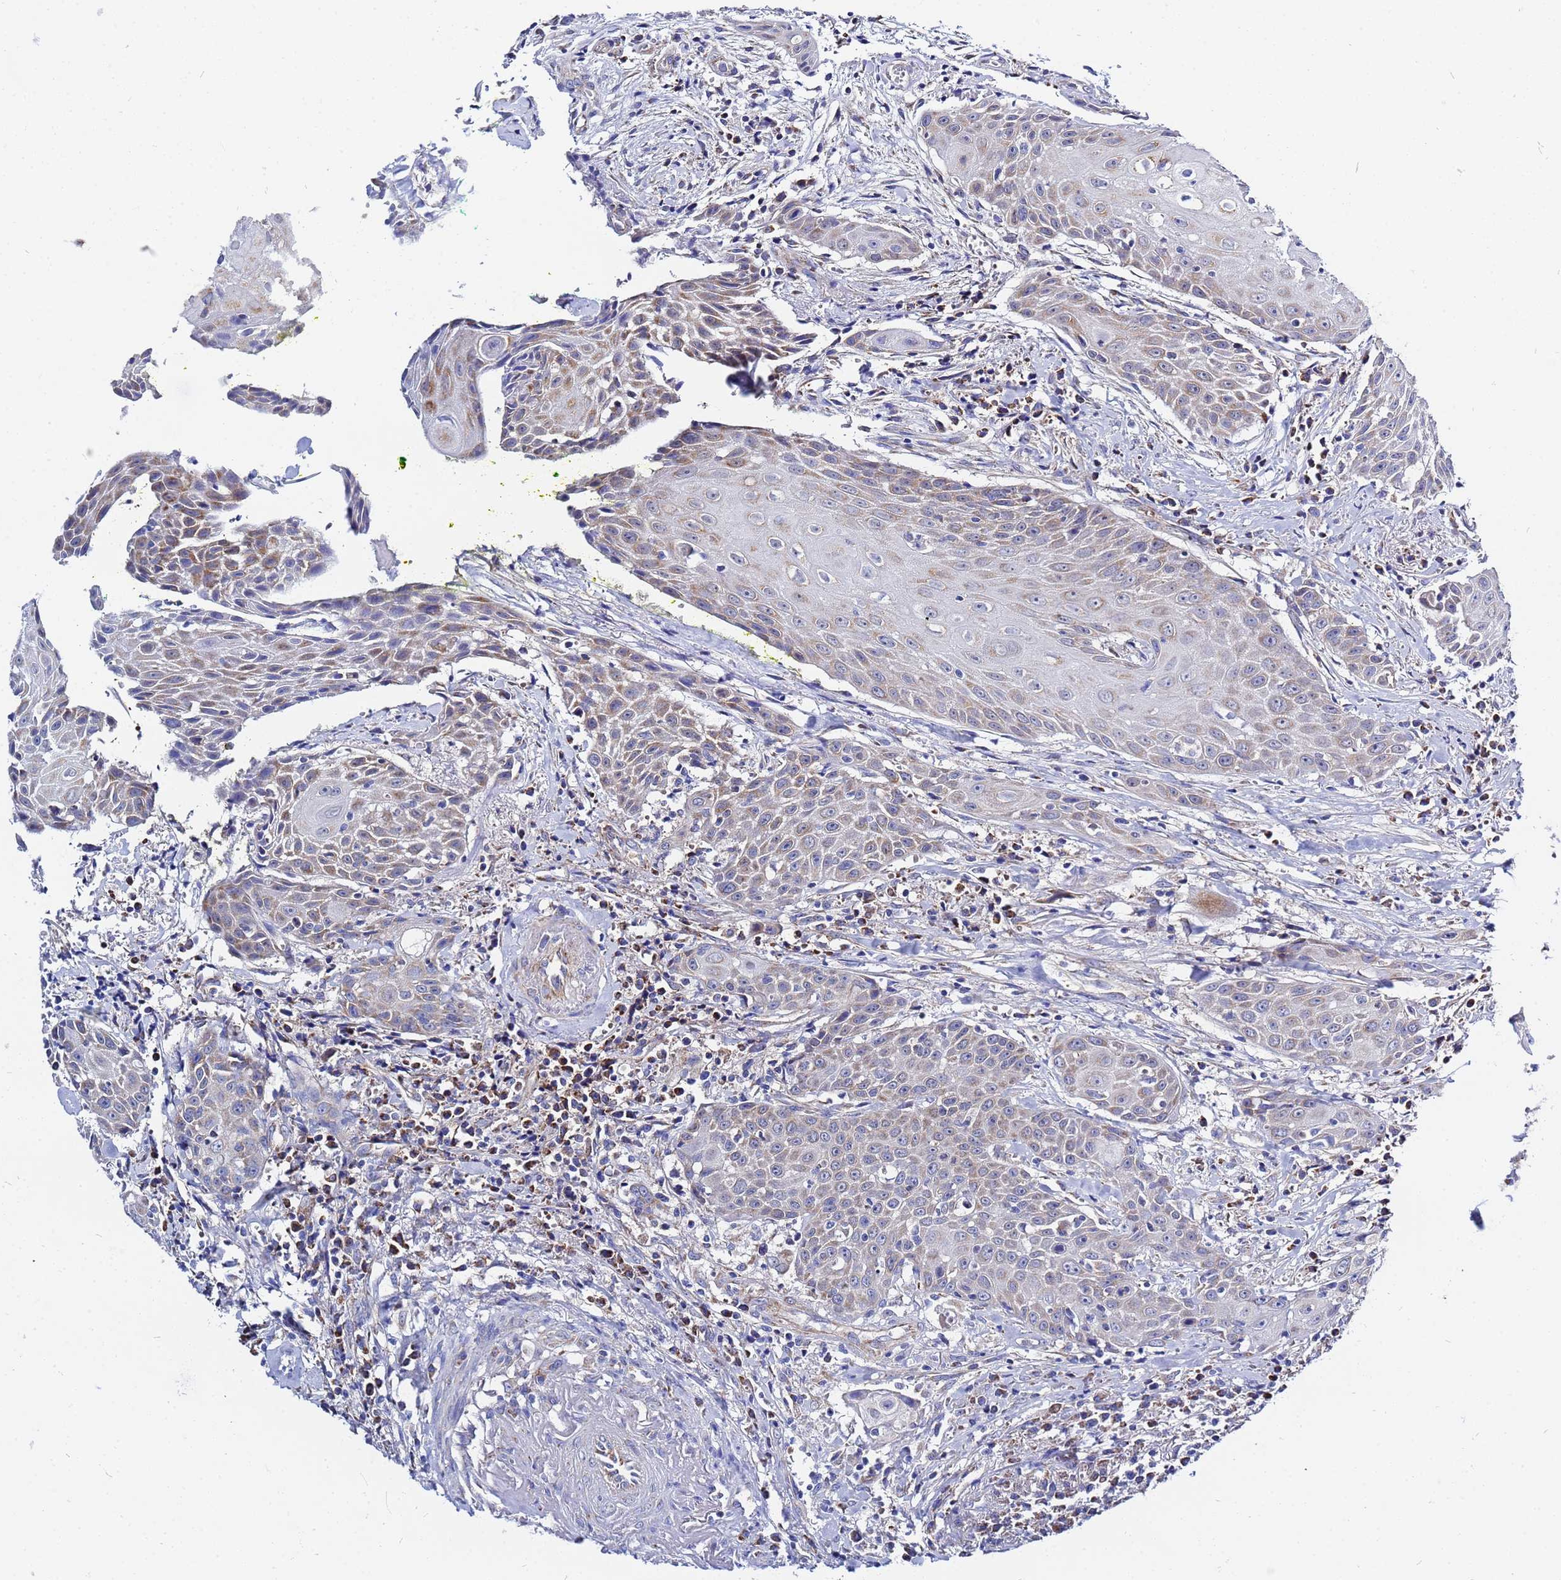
{"staining": {"intensity": "weak", "quantity": "25%-75%", "location": "cytoplasmic/membranous"}, "tissue": "head and neck cancer", "cell_type": "Tumor cells", "image_type": "cancer", "snomed": [{"axis": "morphology", "description": "Squamous cell carcinoma, NOS"}, {"axis": "topography", "description": "Oral tissue"}, {"axis": "topography", "description": "Head-Neck"}], "caption": "Human head and neck cancer (squamous cell carcinoma) stained with a brown dye exhibits weak cytoplasmic/membranous positive staining in about 25%-75% of tumor cells.", "gene": "FAHD2A", "patient": {"sex": "female", "age": 82}}